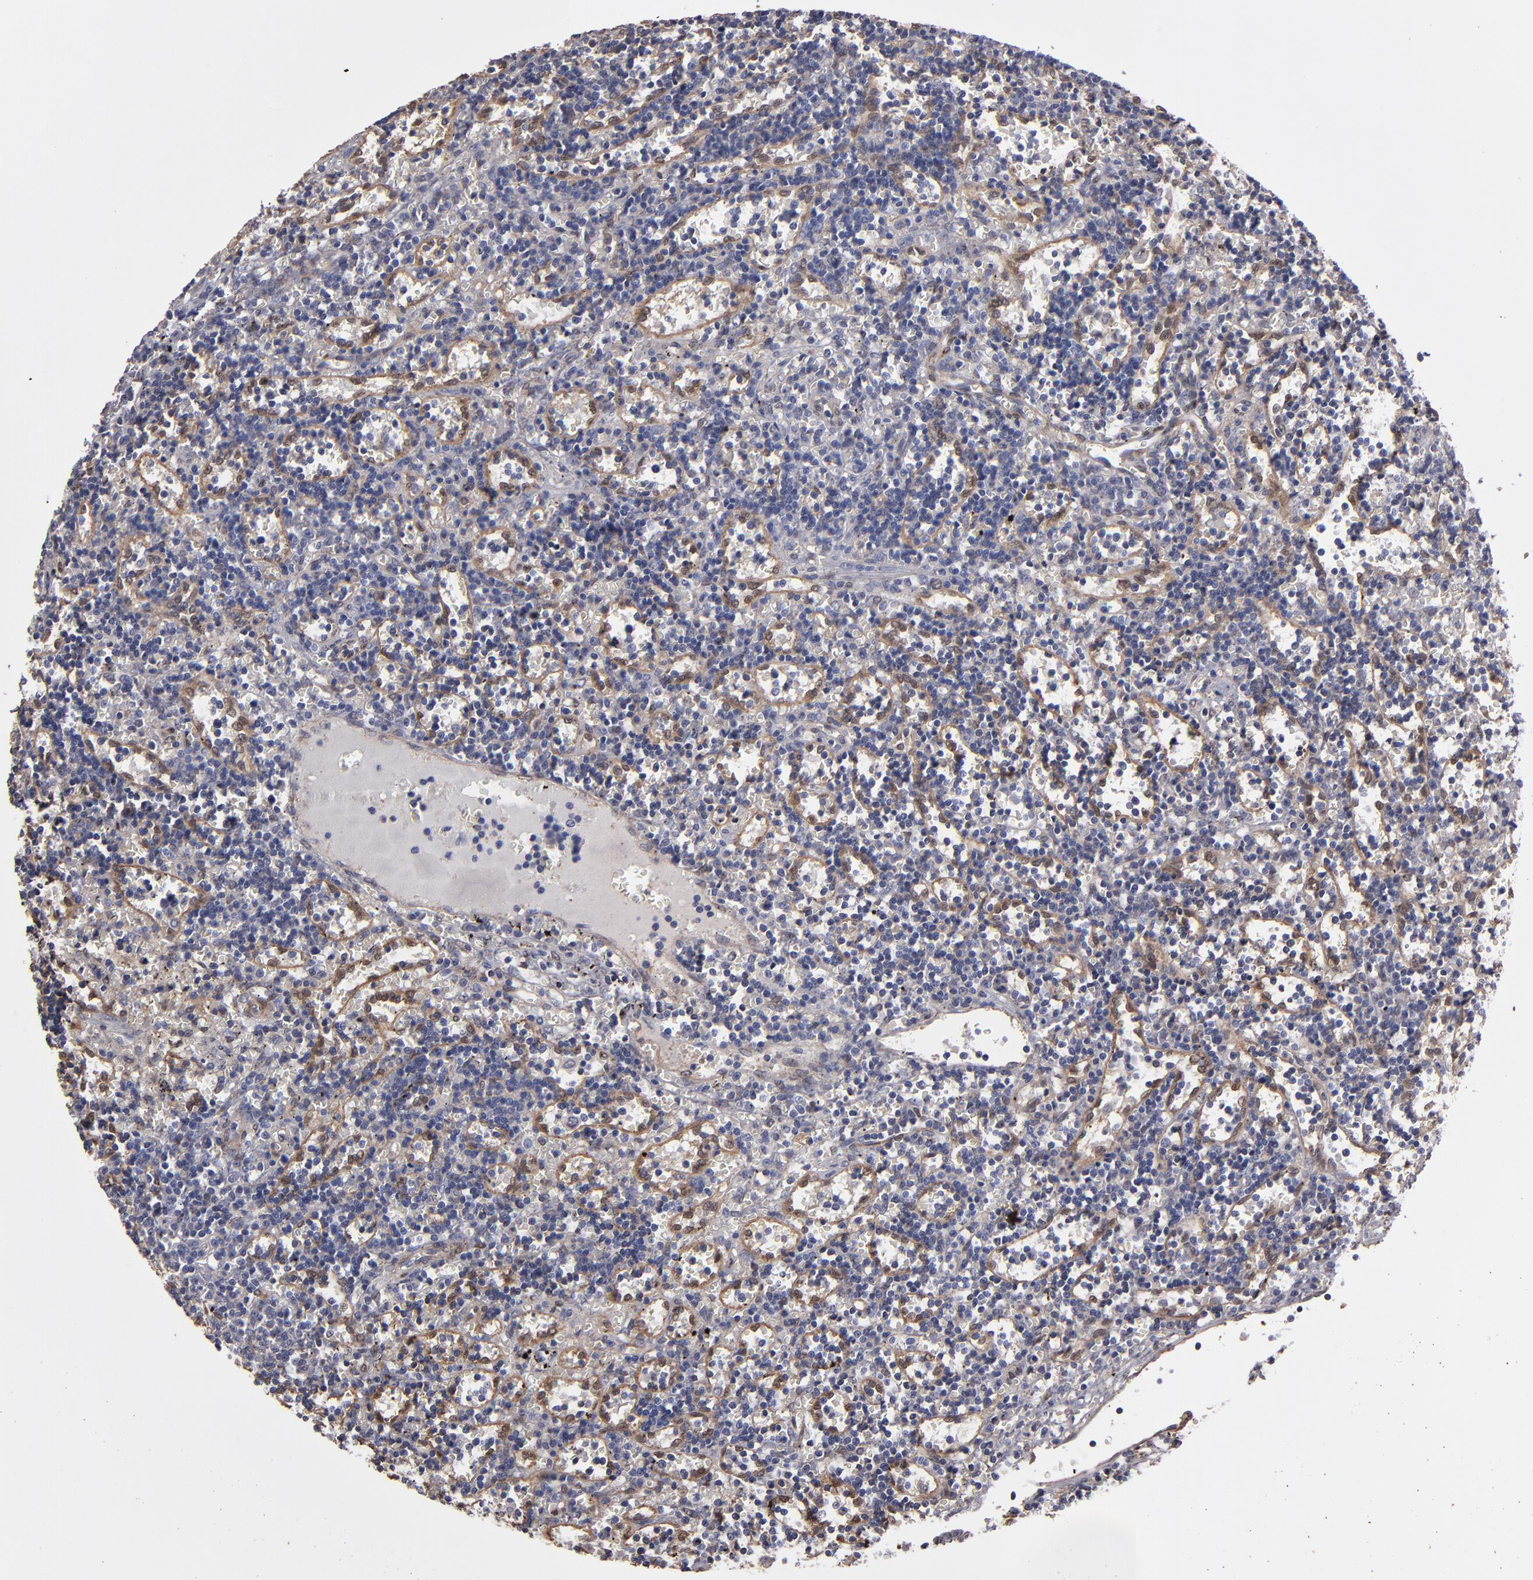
{"staining": {"intensity": "negative", "quantity": "none", "location": "none"}, "tissue": "lymphoma", "cell_type": "Tumor cells", "image_type": "cancer", "snomed": [{"axis": "morphology", "description": "Malignant lymphoma, non-Hodgkin's type, Low grade"}, {"axis": "topography", "description": "Spleen"}], "caption": "Immunohistochemistry (IHC) of human low-grade malignant lymphoma, non-Hodgkin's type reveals no expression in tumor cells.", "gene": "NDRG2", "patient": {"sex": "male", "age": 60}}